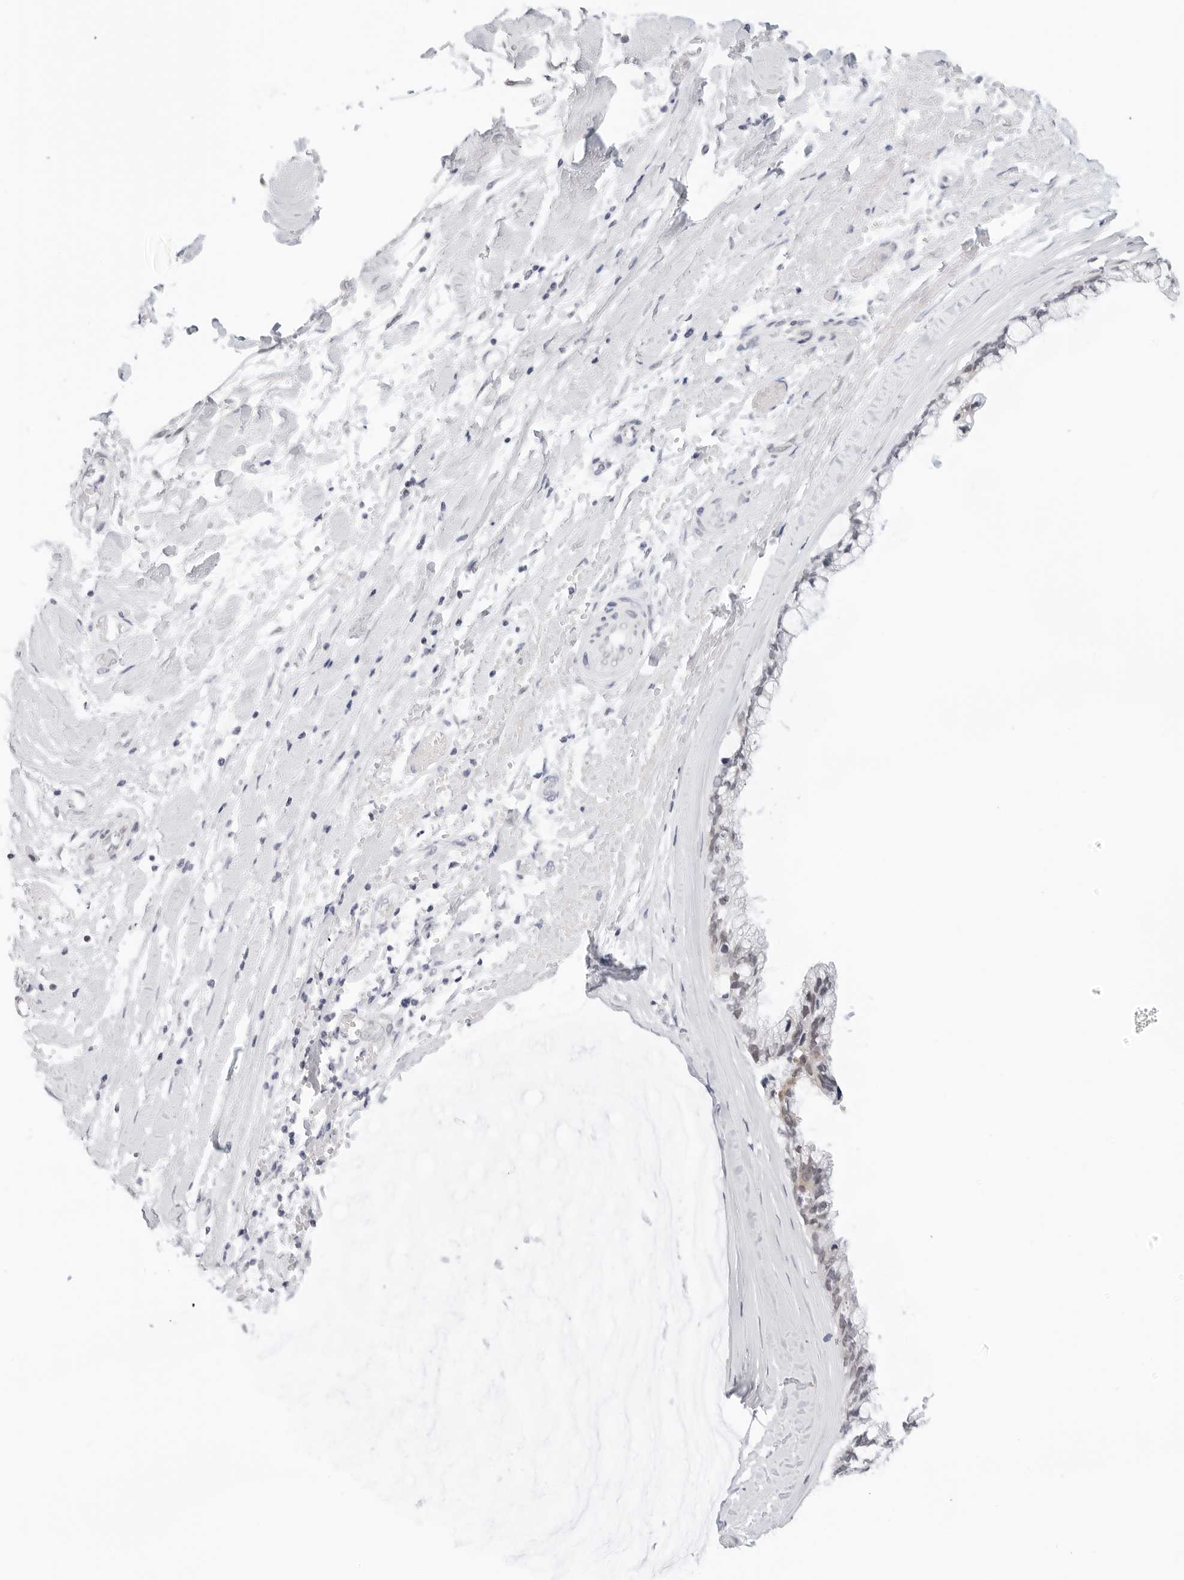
{"staining": {"intensity": "negative", "quantity": "none", "location": "none"}, "tissue": "ovarian cancer", "cell_type": "Tumor cells", "image_type": "cancer", "snomed": [{"axis": "morphology", "description": "Cystadenocarcinoma, mucinous, NOS"}, {"axis": "topography", "description": "Ovary"}], "caption": "DAB immunohistochemical staining of ovarian cancer reveals no significant positivity in tumor cells.", "gene": "TSEN2", "patient": {"sex": "female", "age": 39}}